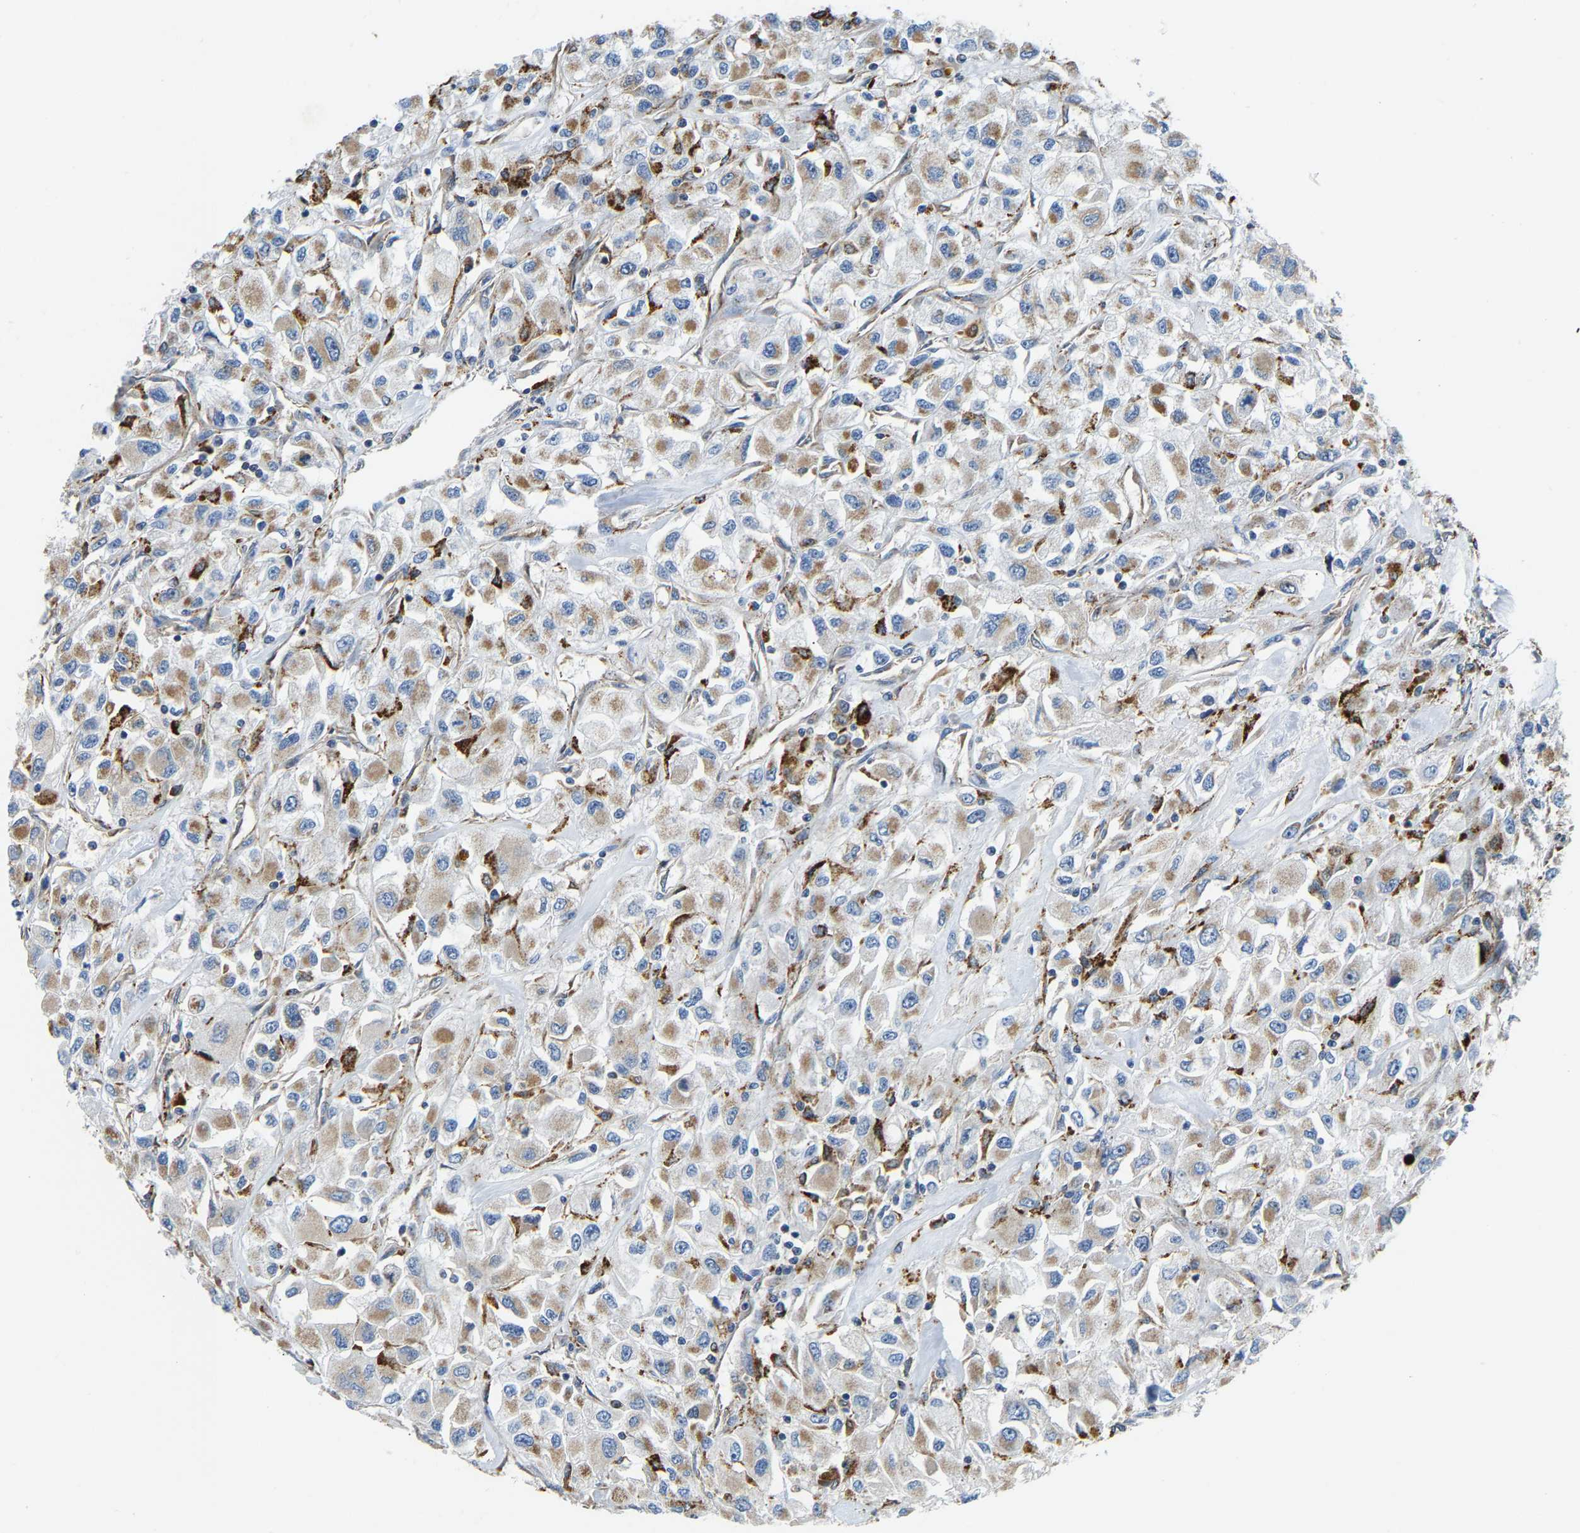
{"staining": {"intensity": "moderate", "quantity": ">75%", "location": "cytoplasmic/membranous"}, "tissue": "renal cancer", "cell_type": "Tumor cells", "image_type": "cancer", "snomed": [{"axis": "morphology", "description": "Adenocarcinoma, NOS"}, {"axis": "topography", "description": "Kidney"}], "caption": "Immunohistochemical staining of renal cancer (adenocarcinoma) shows medium levels of moderate cytoplasmic/membranous staining in approximately >75% of tumor cells.", "gene": "GIMAP7", "patient": {"sex": "female", "age": 52}}